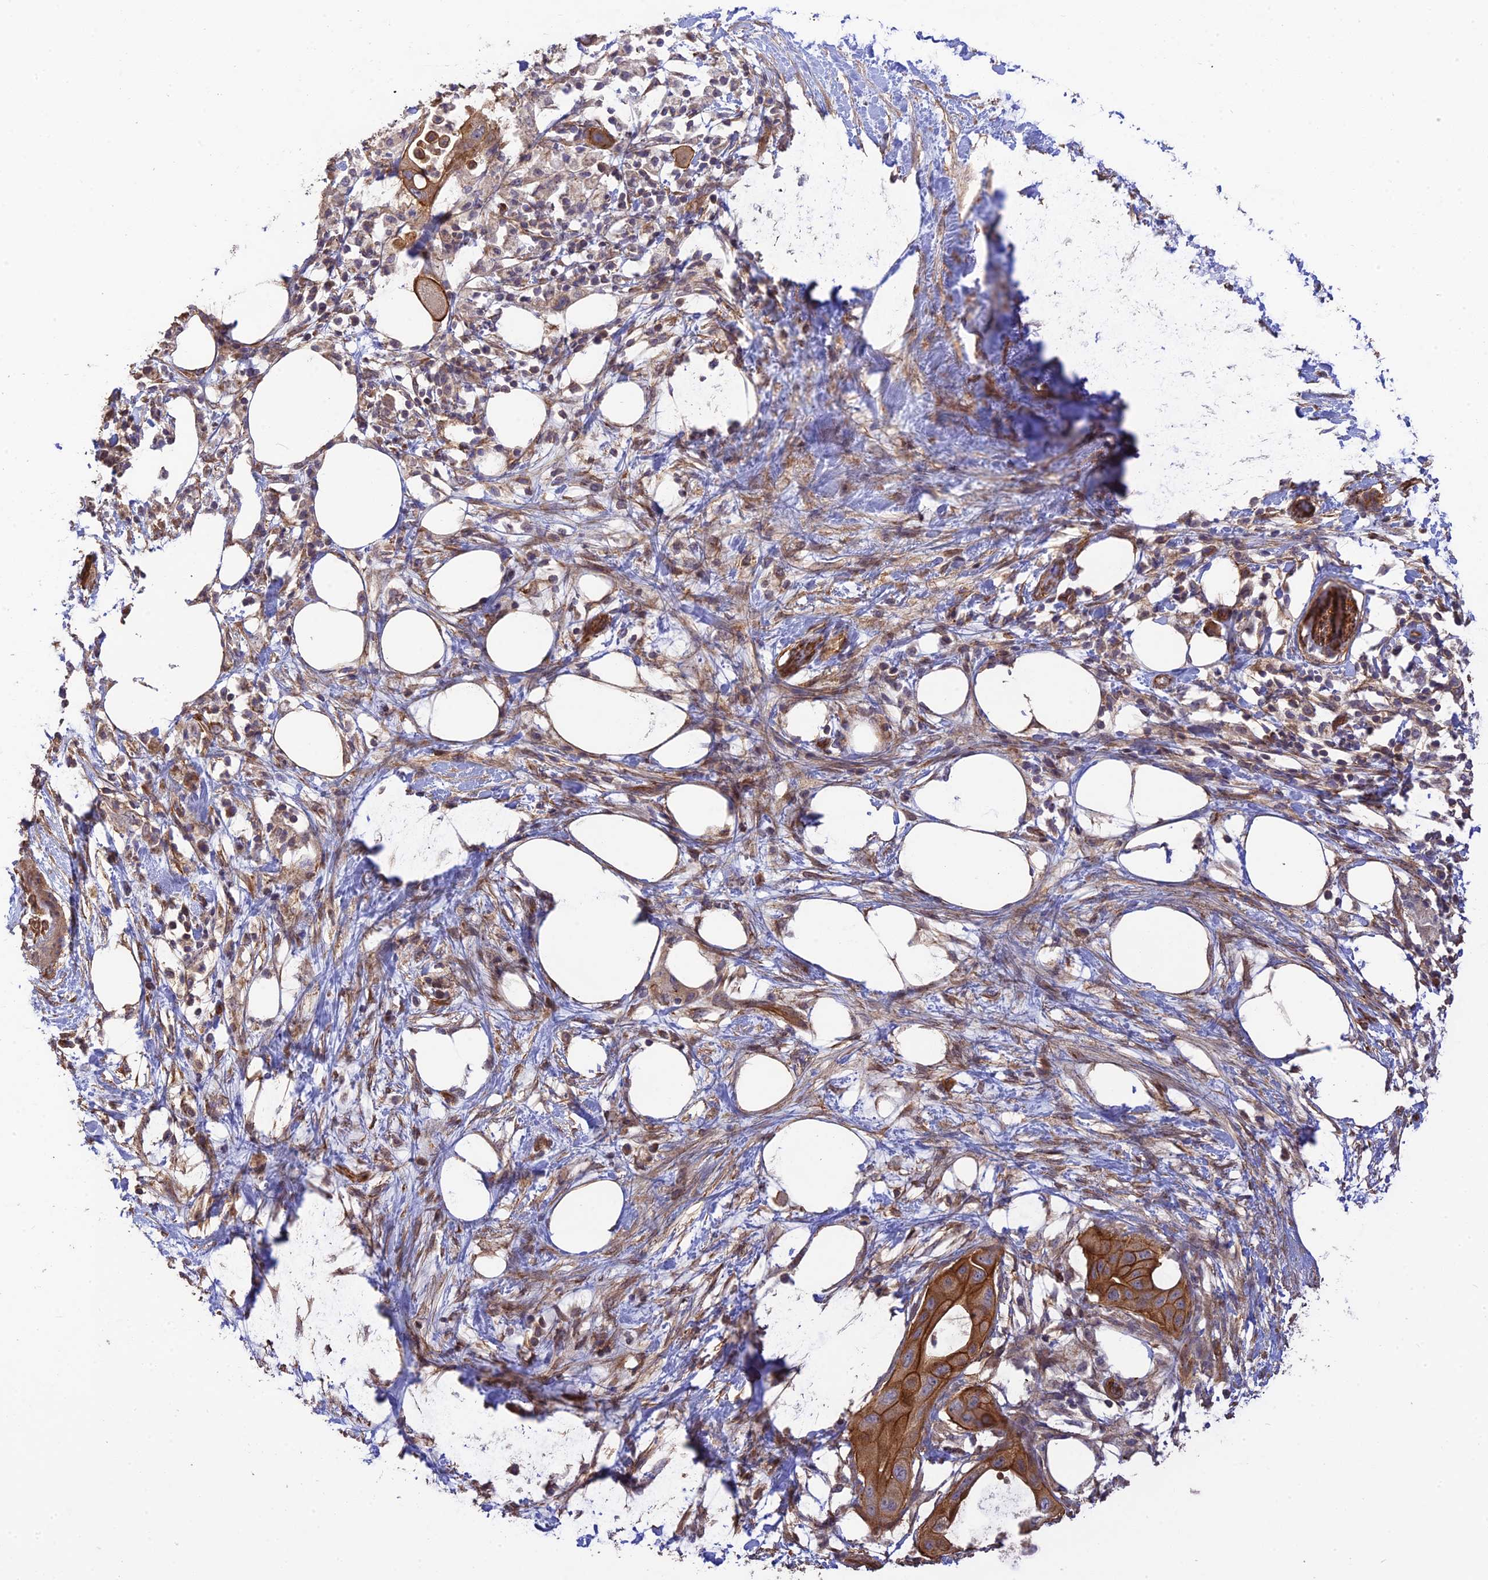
{"staining": {"intensity": "strong", "quantity": ">75%", "location": "cytoplasmic/membranous"}, "tissue": "pancreatic cancer", "cell_type": "Tumor cells", "image_type": "cancer", "snomed": [{"axis": "morphology", "description": "Adenocarcinoma, NOS"}, {"axis": "topography", "description": "Pancreas"}], "caption": "An immunohistochemistry histopathology image of neoplastic tissue is shown. Protein staining in brown shows strong cytoplasmic/membranous positivity in pancreatic cancer within tumor cells.", "gene": "HOMER2", "patient": {"sex": "male", "age": 68}}